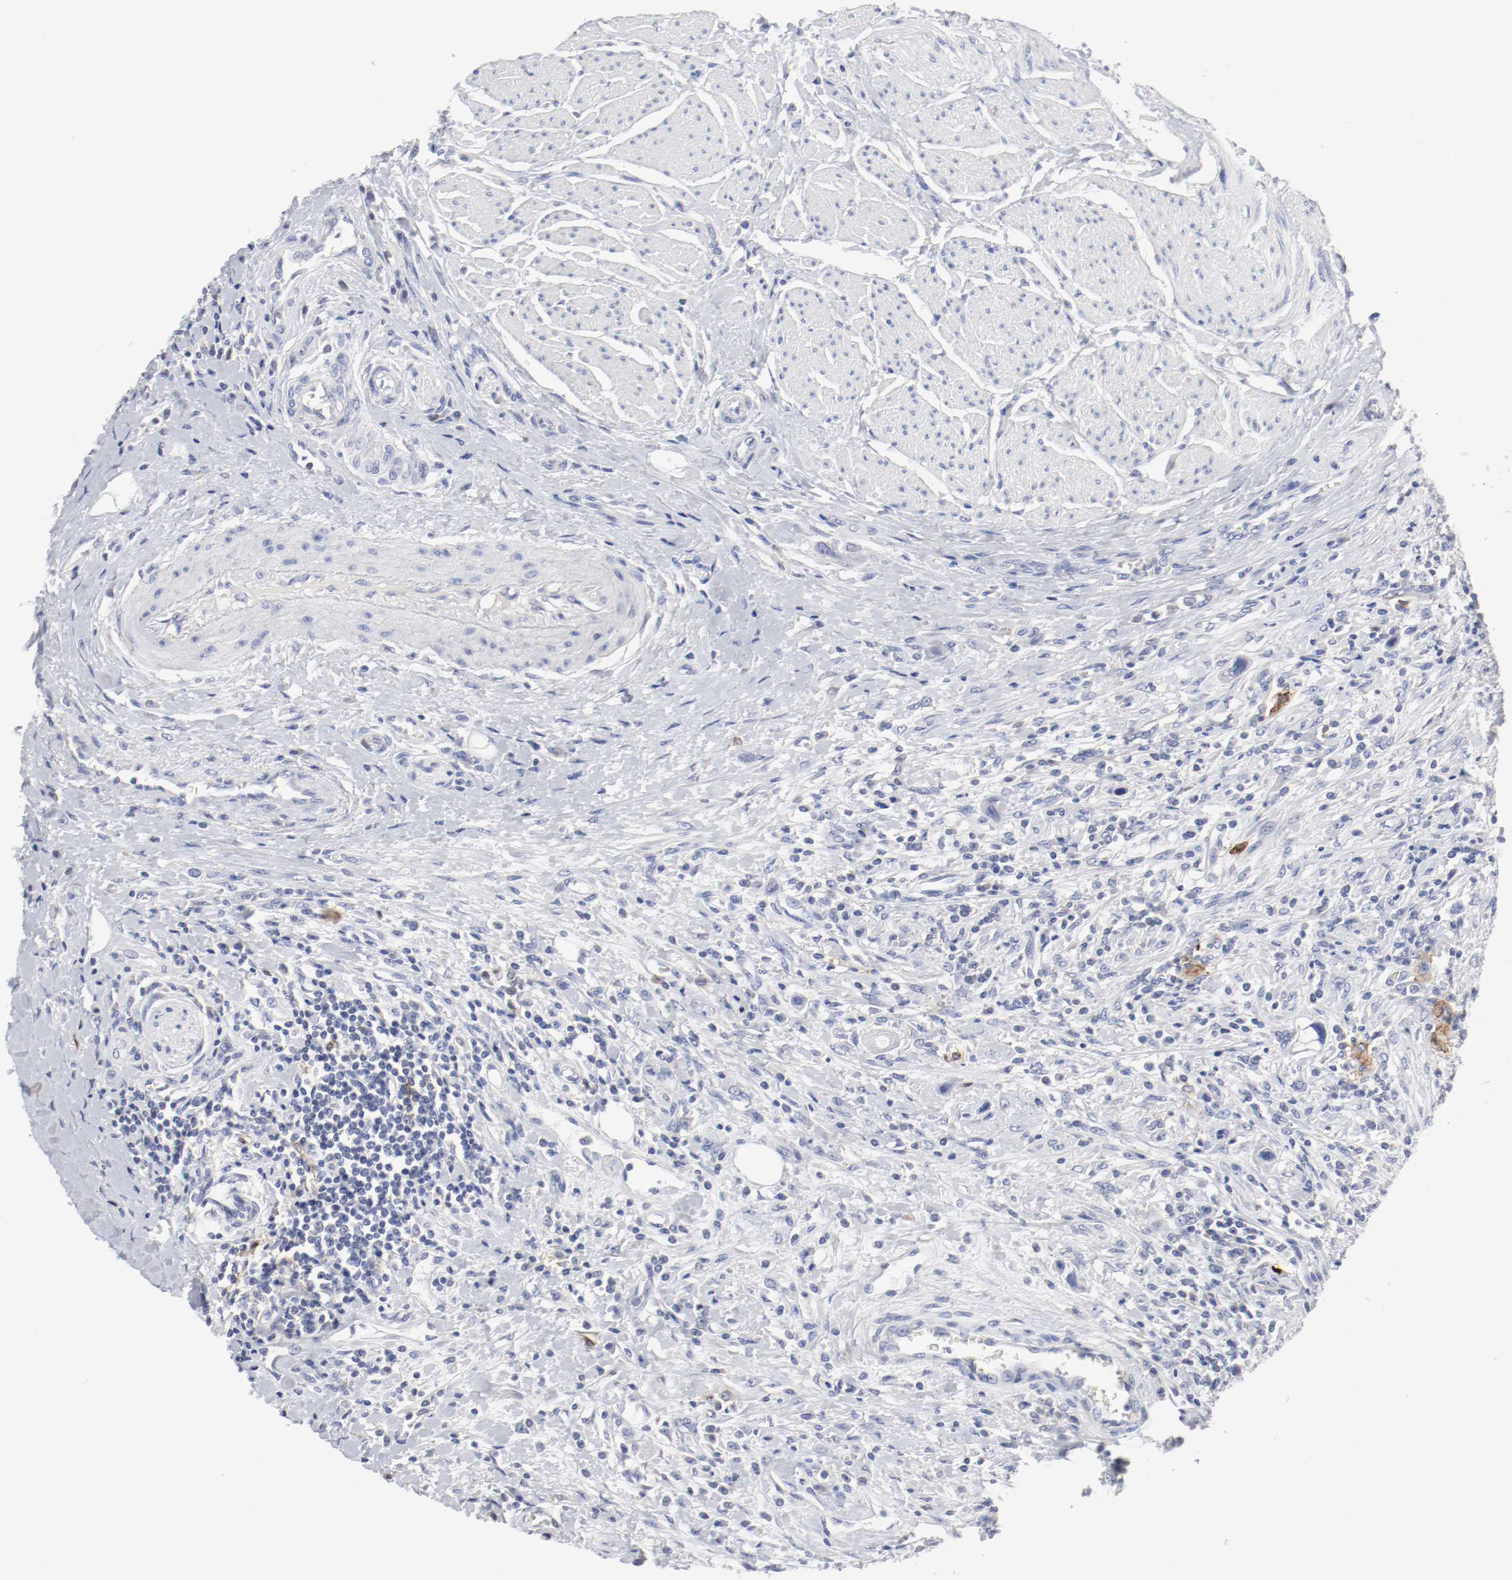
{"staining": {"intensity": "negative", "quantity": "none", "location": "none"}, "tissue": "urothelial cancer", "cell_type": "Tumor cells", "image_type": "cancer", "snomed": [{"axis": "morphology", "description": "Urothelial carcinoma, High grade"}, {"axis": "topography", "description": "Urinary bladder"}], "caption": "The micrograph reveals no staining of tumor cells in urothelial carcinoma (high-grade).", "gene": "ITGAX", "patient": {"sex": "male", "age": 50}}